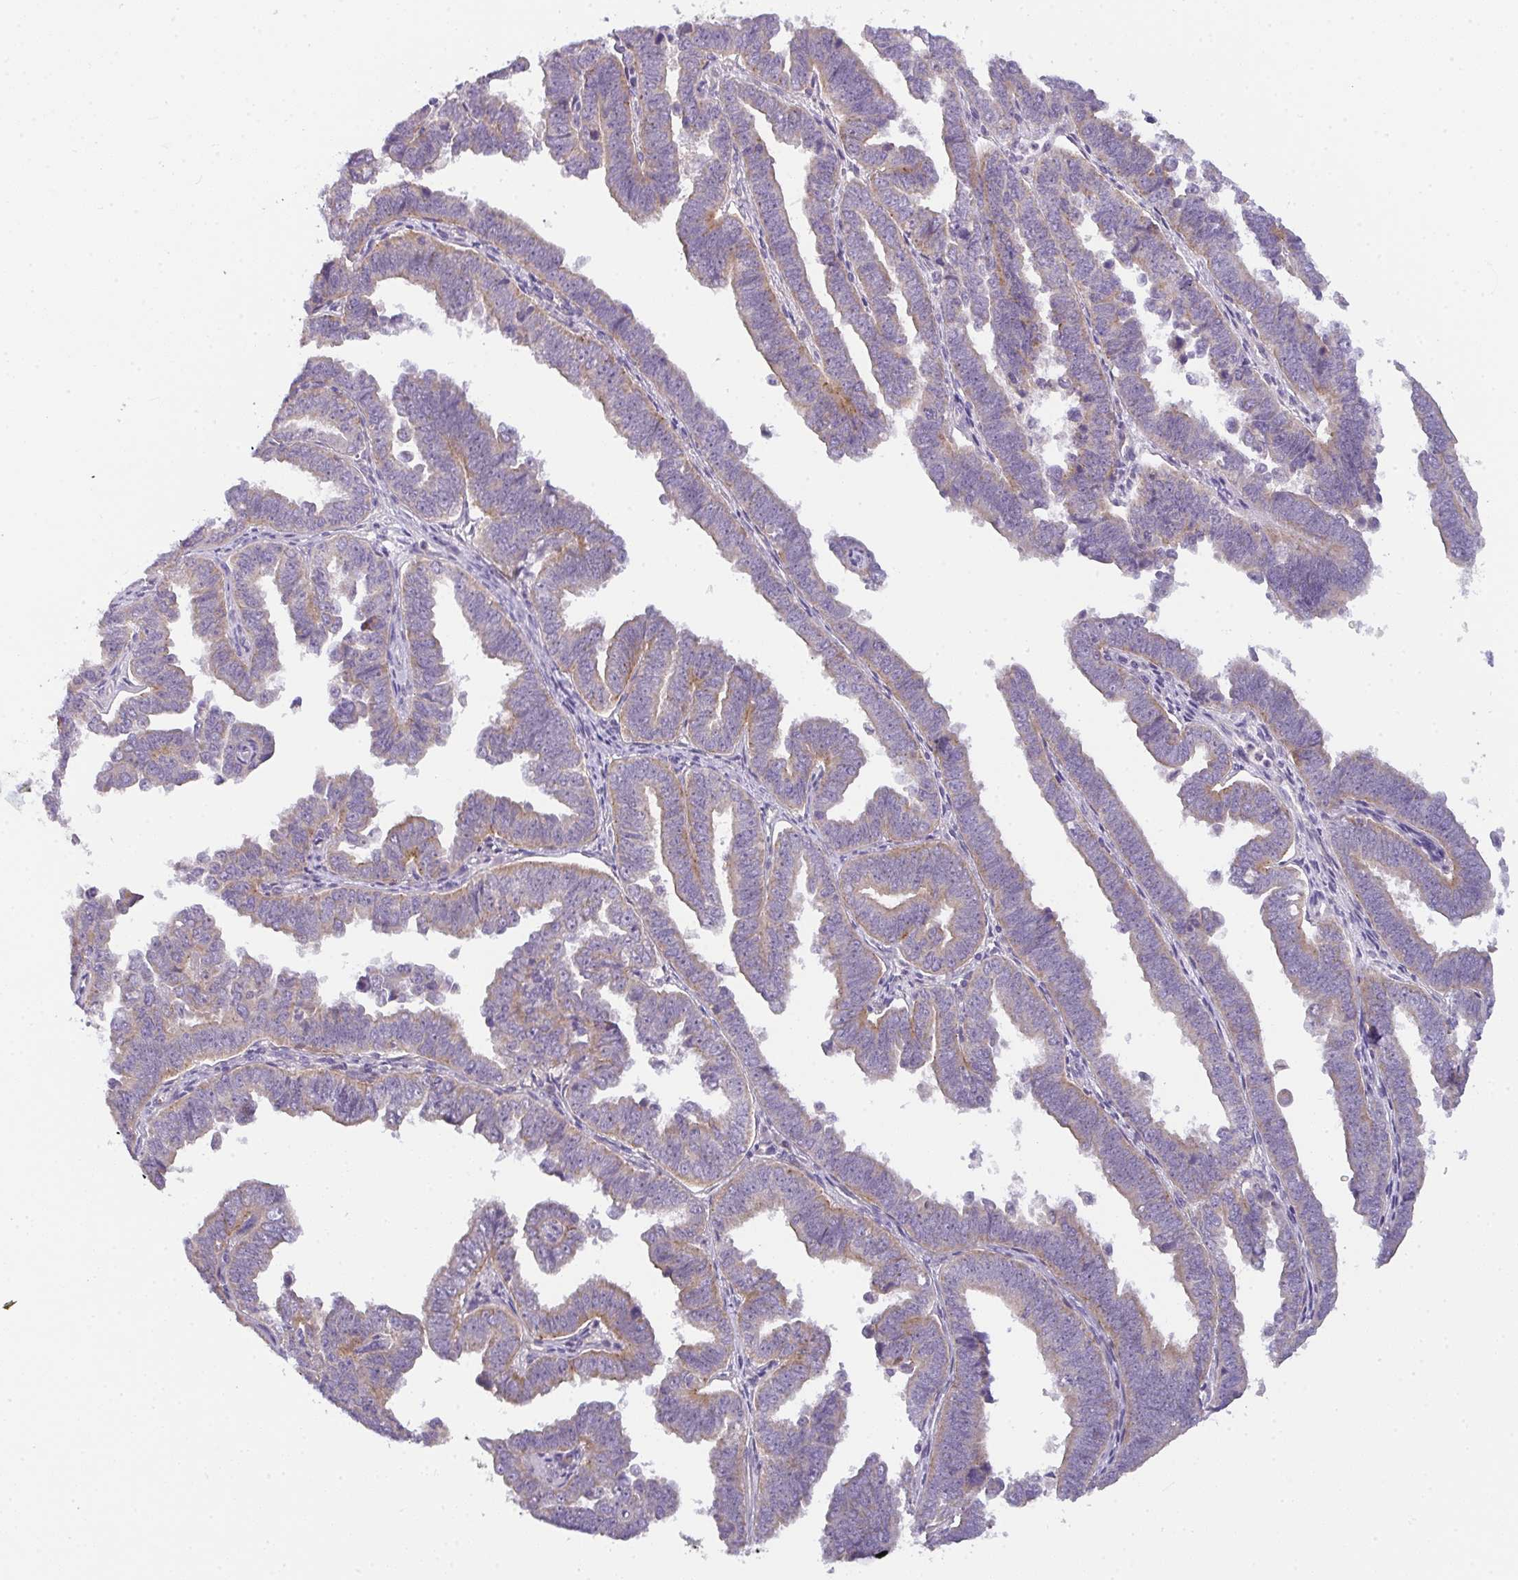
{"staining": {"intensity": "moderate", "quantity": "25%-75%", "location": "cytoplasmic/membranous"}, "tissue": "endometrial cancer", "cell_type": "Tumor cells", "image_type": "cancer", "snomed": [{"axis": "morphology", "description": "Adenocarcinoma, NOS"}, {"axis": "topography", "description": "Endometrium"}], "caption": "Endometrial cancer (adenocarcinoma) stained for a protein (brown) demonstrates moderate cytoplasmic/membranous positive staining in about 25%-75% of tumor cells.", "gene": "FILIP1", "patient": {"sex": "female", "age": 75}}